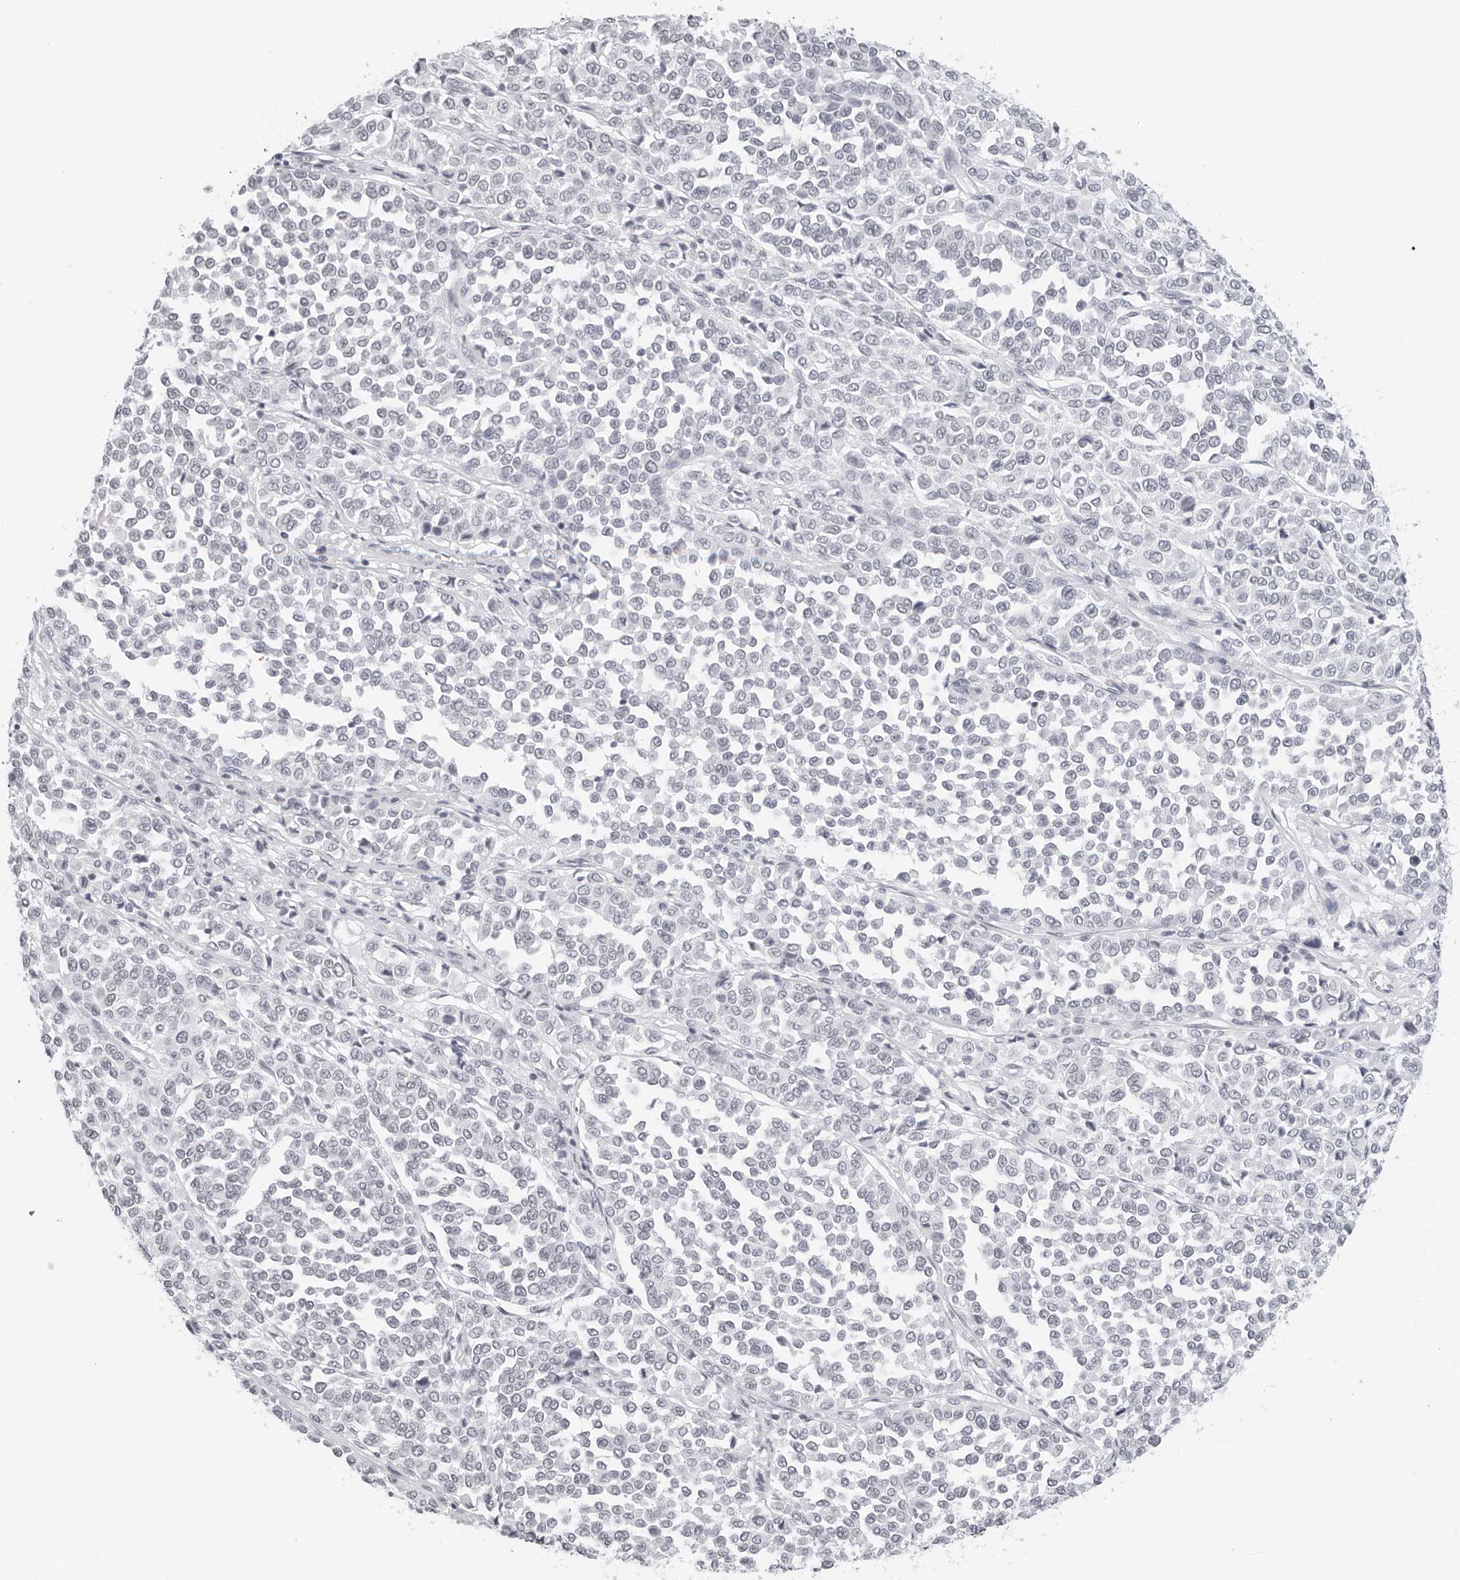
{"staining": {"intensity": "negative", "quantity": "none", "location": "none"}, "tissue": "melanoma", "cell_type": "Tumor cells", "image_type": "cancer", "snomed": [{"axis": "morphology", "description": "Malignant melanoma, Metastatic site"}, {"axis": "topography", "description": "Pancreas"}], "caption": "A photomicrograph of human malignant melanoma (metastatic site) is negative for staining in tumor cells.", "gene": "FLG2", "patient": {"sex": "female", "age": 30}}